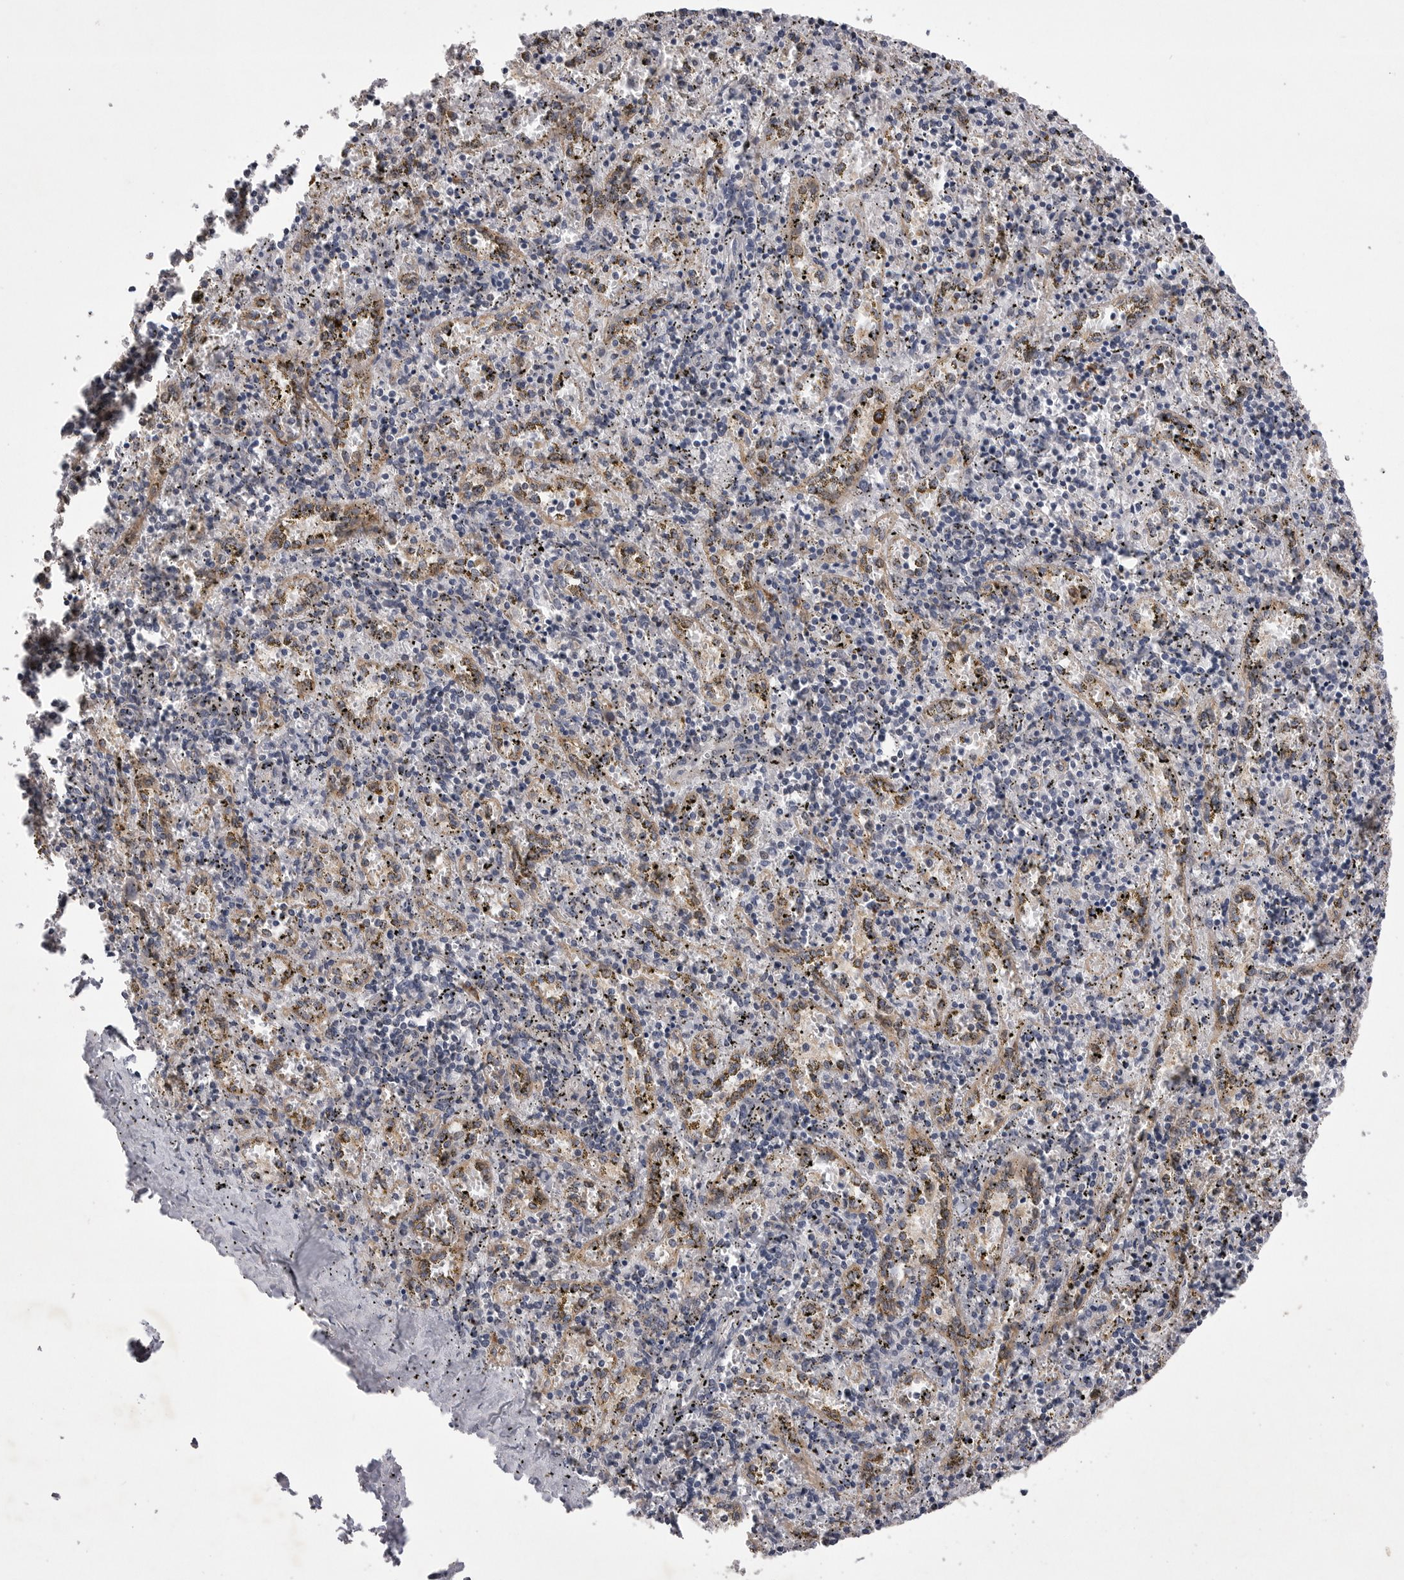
{"staining": {"intensity": "negative", "quantity": "none", "location": "none"}, "tissue": "spleen", "cell_type": "Cells in red pulp", "image_type": "normal", "snomed": [{"axis": "morphology", "description": "Normal tissue, NOS"}, {"axis": "topography", "description": "Spleen"}], "caption": "An immunohistochemistry (IHC) image of unremarkable spleen is shown. There is no staining in cells in red pulp of spleen. (DAB IHC with hematoxylin counter stain).", "gene": "VAC14", "patient": {"sex": "male", "age": 11}}